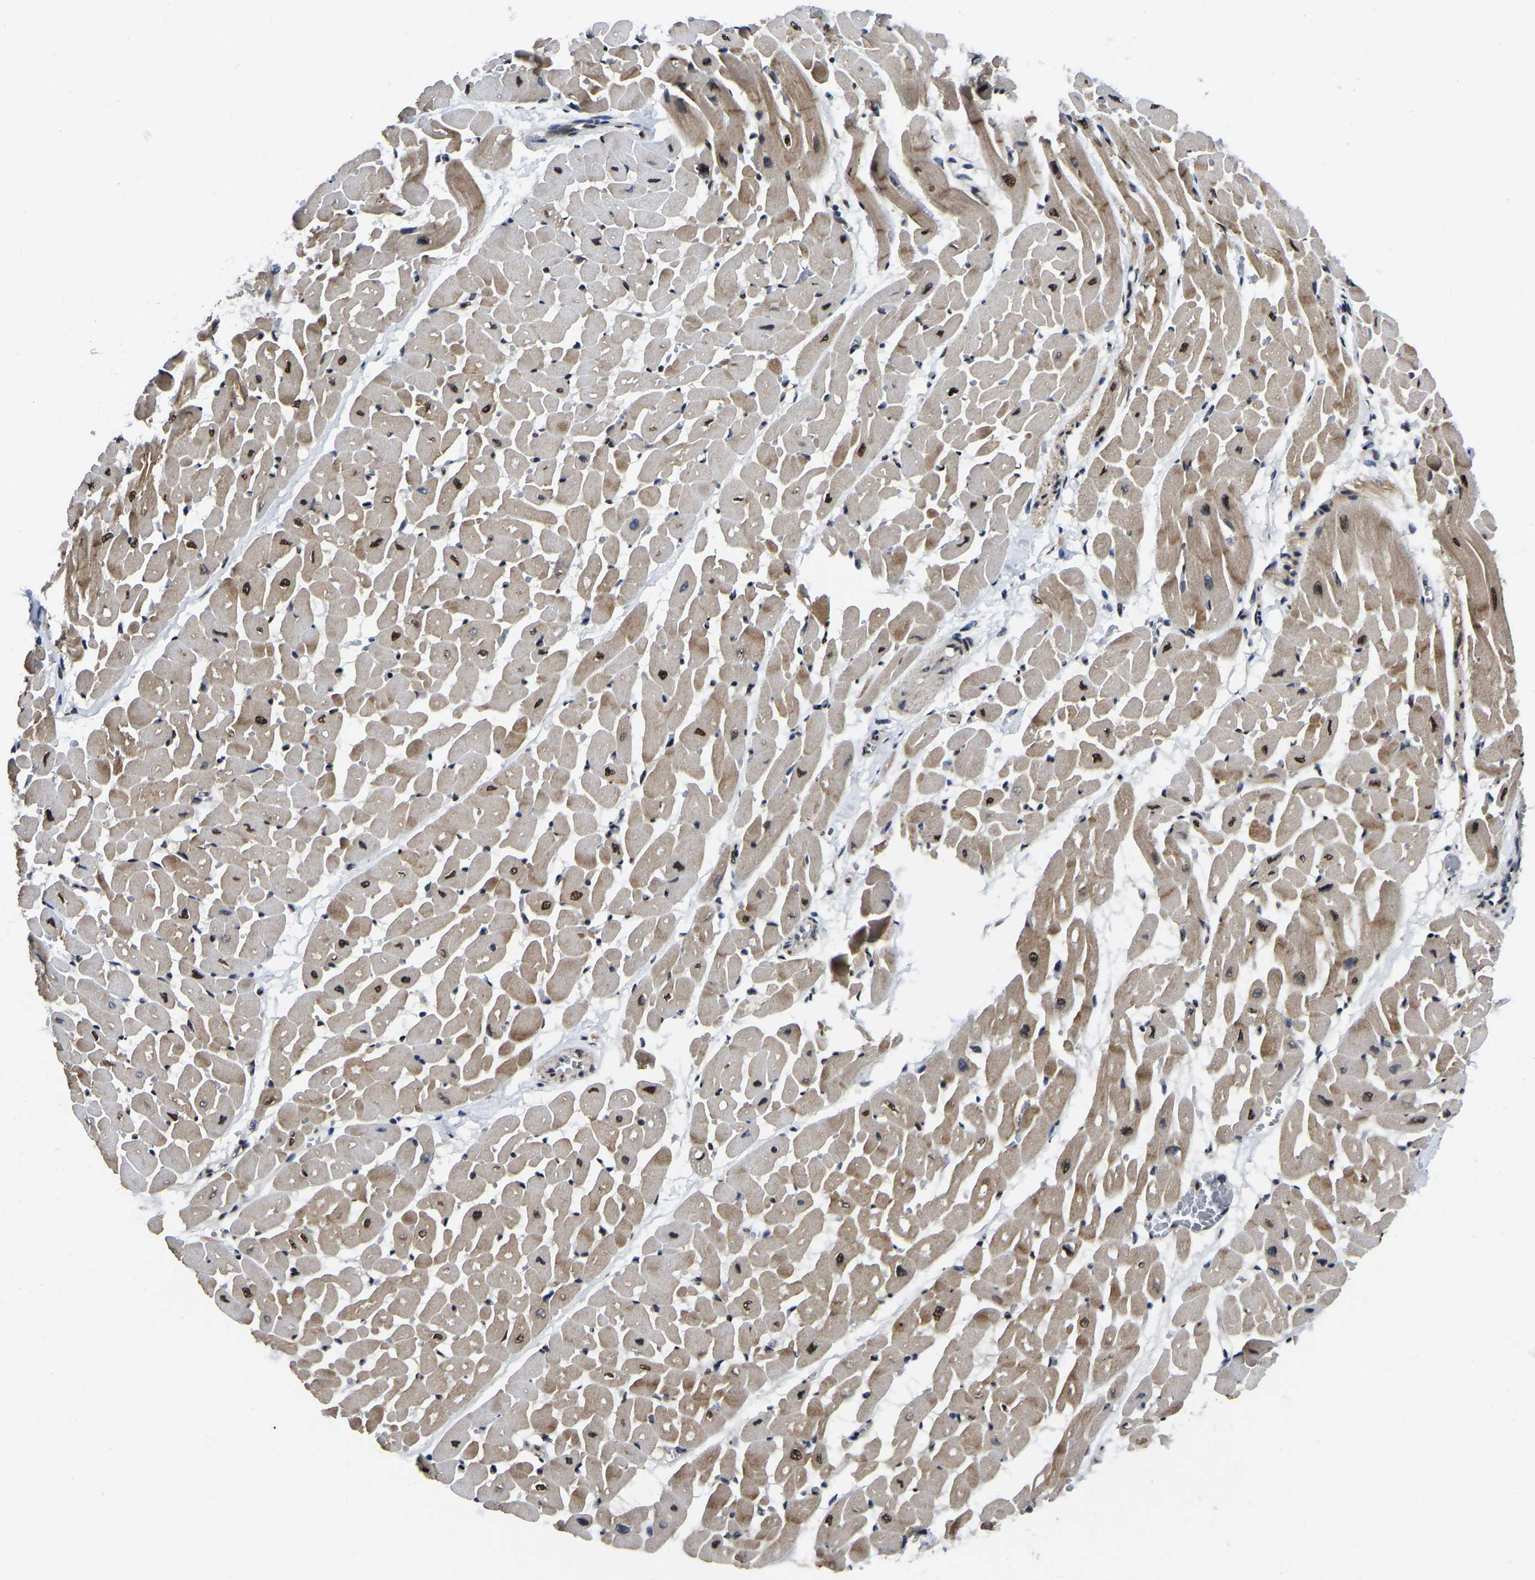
{"staining": {"intensity": "moderate", "quantity": ">75%", "location": "cytoplasmic/membranous,nuclear"}, "tissue": "heart muscle", "cell_type": "Cardiomyocytes", "image_type": "normal", "snomed": [{"axis": "morphology", "description": "Normal tissue, NOS"}, {"axis": "topography", "description": "Heart"}], "caption": "Protein staining demonstrates moderate cytoplasmic/membranous,nuclear positivity in about >75% of cardiomyocytes in normal heart muscle. (Brightfield microscopy of DAB IHC at high magnification).", "gene": "TRIM35", "patient": {"sex": "male", "age": 45}}